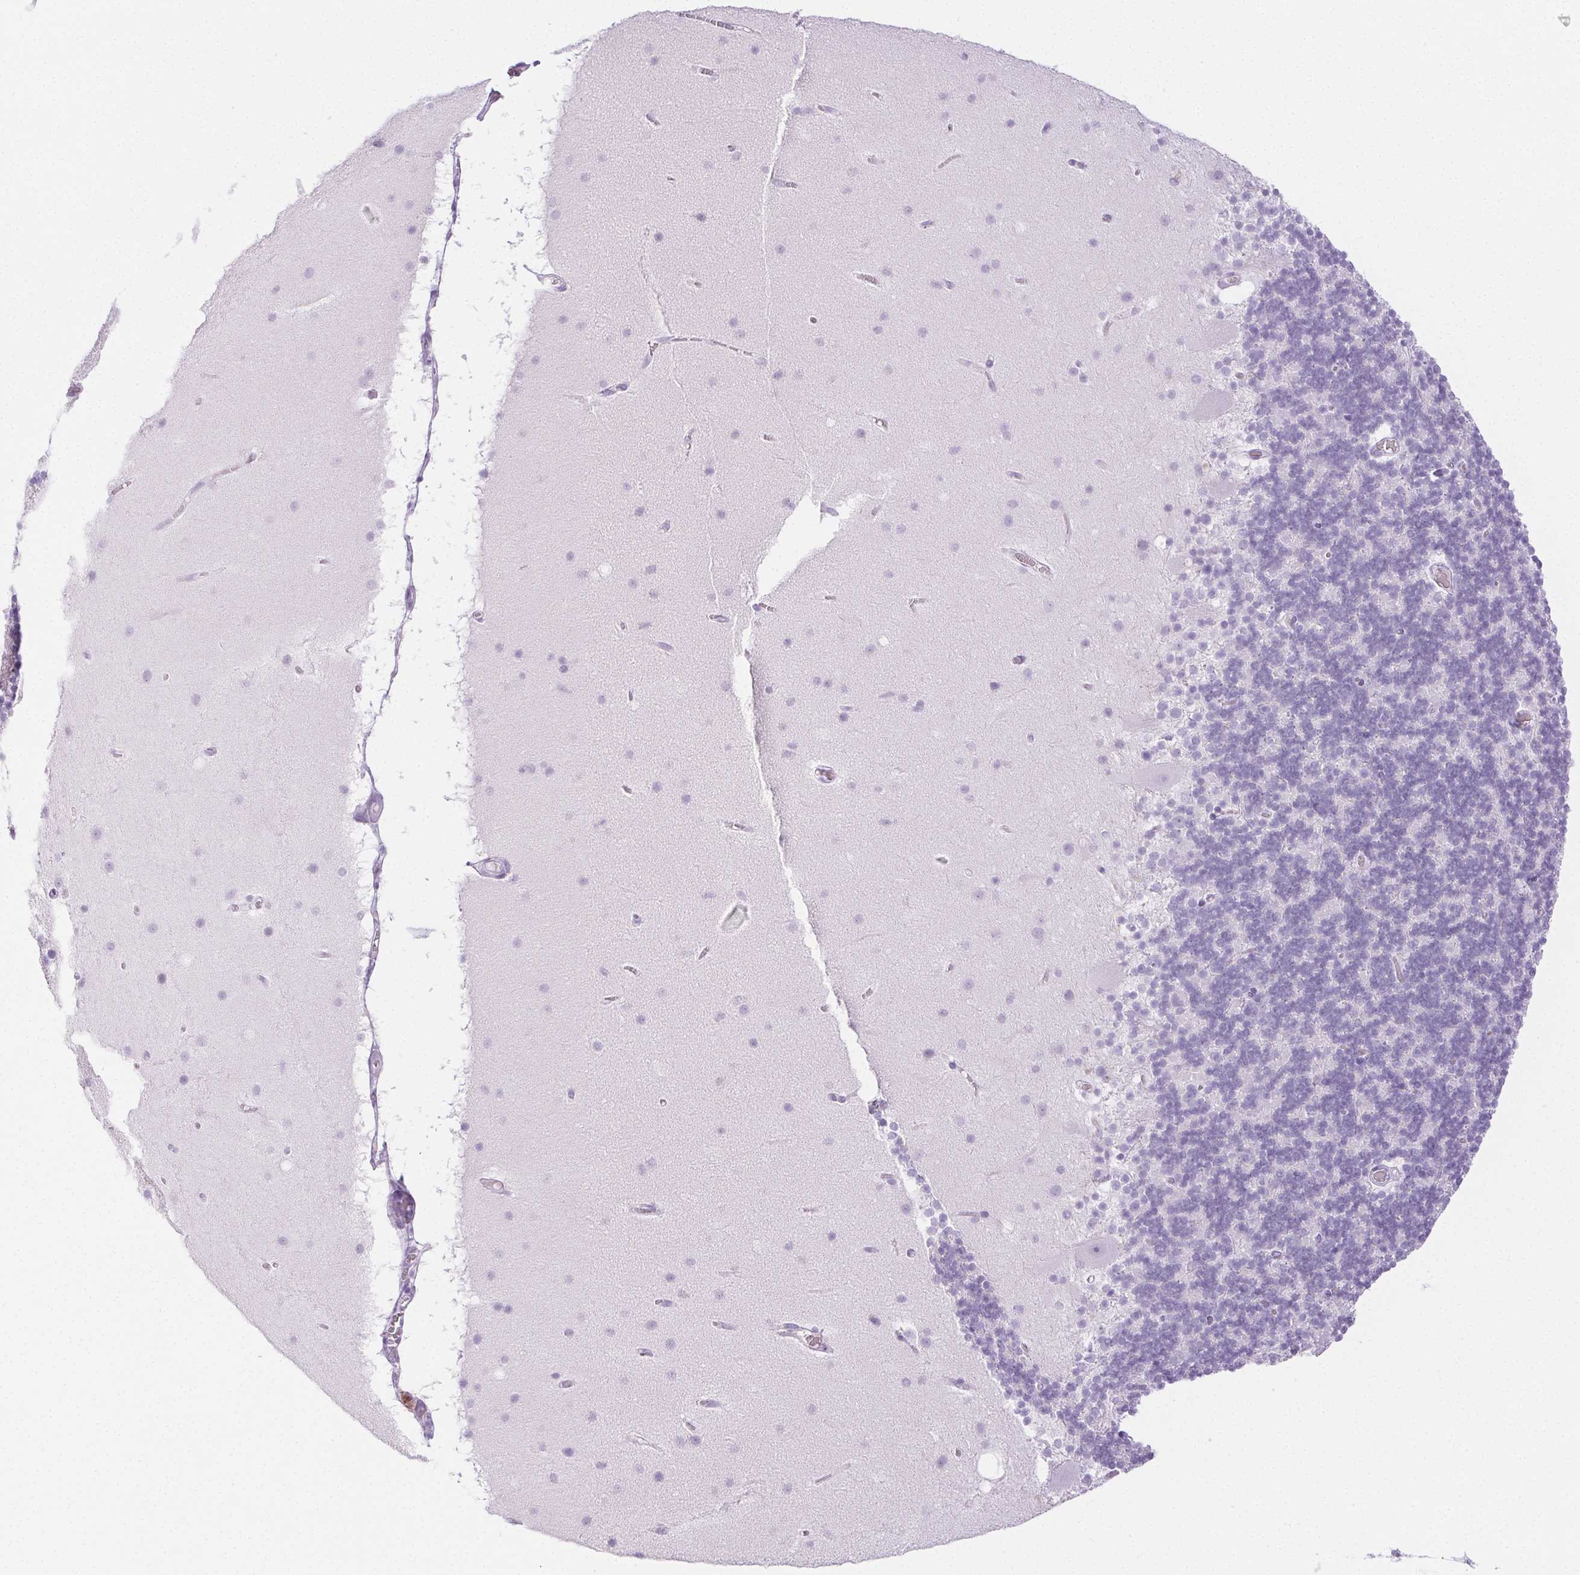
{"staining": {"intensity": "negative", "quantity": "none", "location": "none"}, "tissue": "cerebellum", "cell_type": "Cells in granular layer", "image_type": "normal", "snomed": [{"axis": "morphology", "description": "Normal tissue, NOS"}, {"axis": "topography", "description": "Cerebellum"}], "caption": "Unremarkable cerebellum was stained to show a protein in brown. There is no significant positivity in cells in granular layer.", "gene": "PI3", "patient": {"sex": "male", "age": 70}}